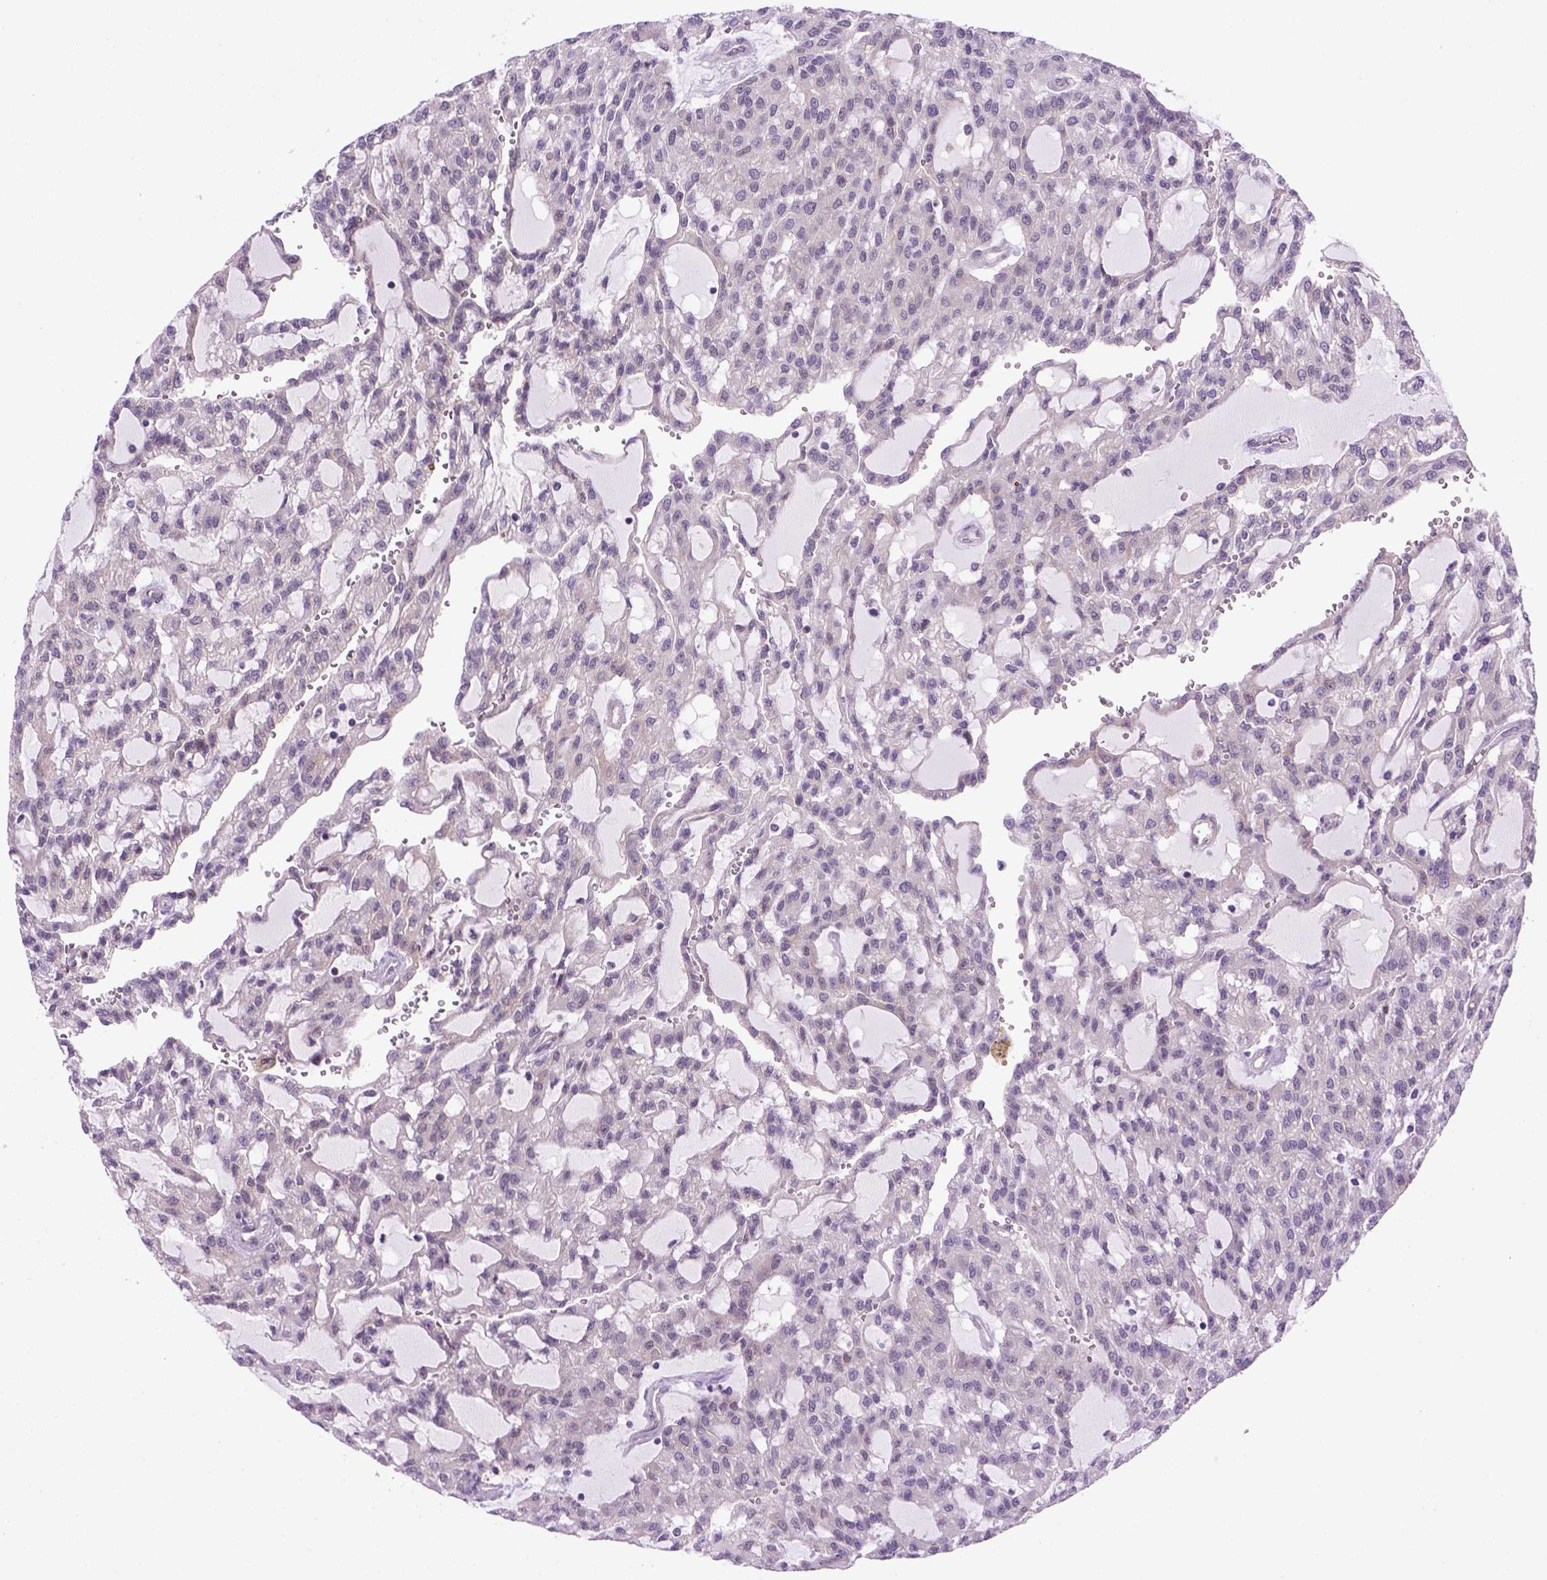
{"staining": {"intensity": "weak", "quantity": "<25%", "location": "cytoplasmic/membranous"}, "tissue": "renal cancer", "cell_type": "Tumor cells", "image_type": "cancer", "snomed": [{"axis": "morphology", "description": "Adenocarcinoma, NOS"}, {"axis": "topography", "description": "Kidney"}], "caption": "High power microscopy histopathology image of an immunohistochemistry image of renal cancer, revealing no significant expression in tumor cells.", "gene": "MGMT", "patient": {"sex": "male", "age": 63}}